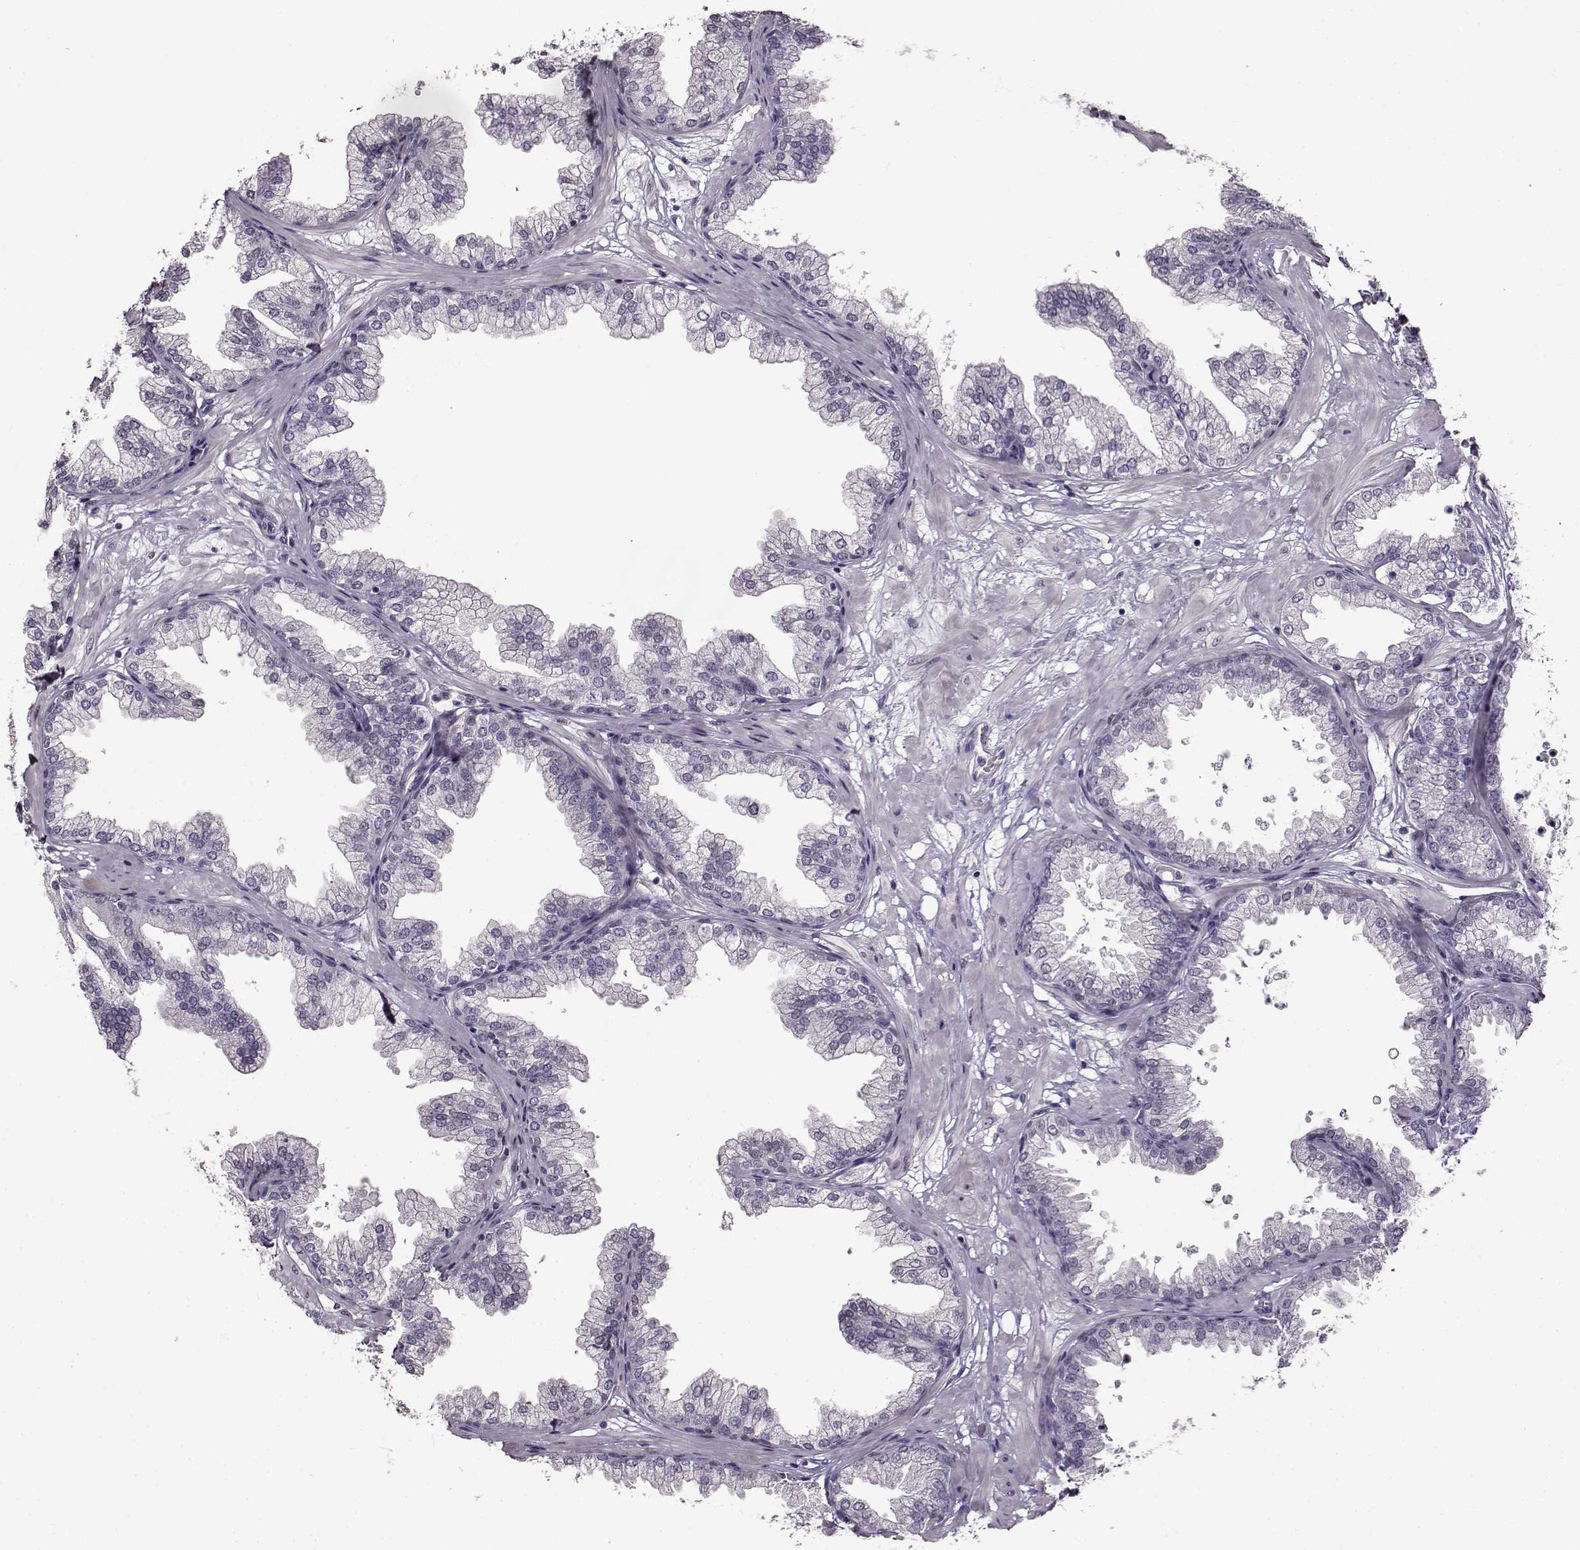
{"staining": {"intensity": "negative", "quantity": "none", "location": "none"}, "tissue": "prostate", "cell_type": "Glandular cells", "image_type": "normal", "snomed": [{"axis": "morphology", "description": "Normal tissue, NOS"}, {"axis": "topography", "description": "Prostate"}], "caption": "Immunohistochemistry (IHC) photomicrograph of normal prostate stained for a protein (brown), which reveals no positivity in glandular cells.", "gene": "FSHB", "patient": {"sex": "male", "age": 37}}